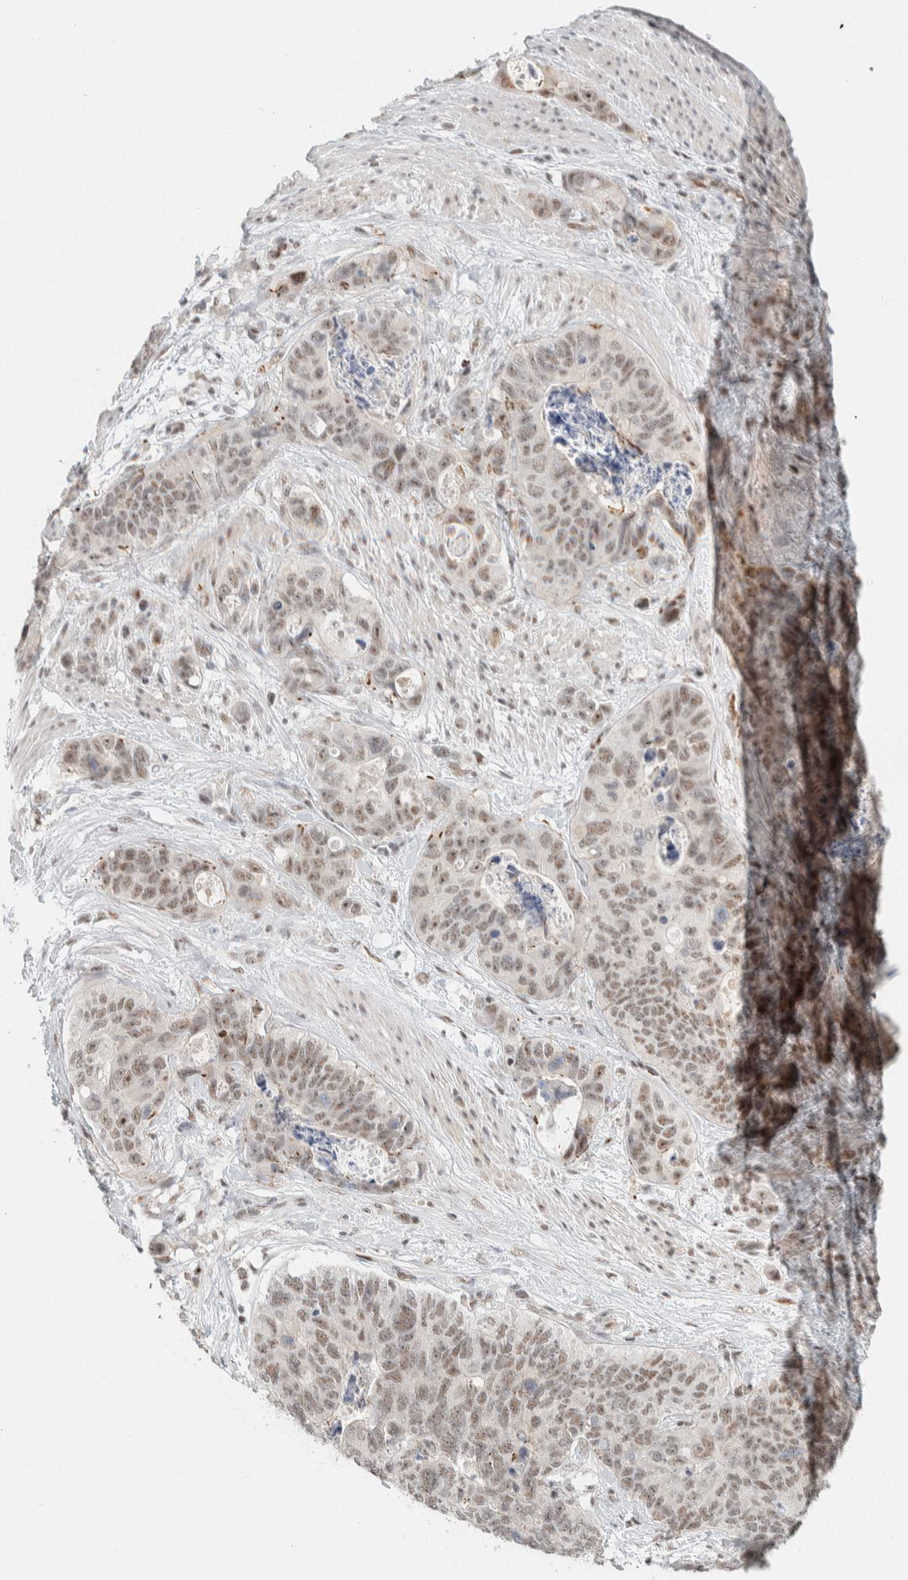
{"staining": {"intensity": "weak", "quantity": ">75%", "location": "nuclear"}, "tissue": "stomach cancer", "cell_type": "Tumor cells", "image_type": "cancer", "snomed": [{"axis": "morphology", "description": "Normal tissue, NOS"}, {"axis": "morphology", "description": "Adenocarcinoma, NOS"}, {"axis": "topography", "description": "Stomach"}], "caption": "Human stomach cancer stained with a protein marker displays weak staining in tumor cells.", "gene": "ZBTB2", "patient": {"sex": "female", "age": 89}}